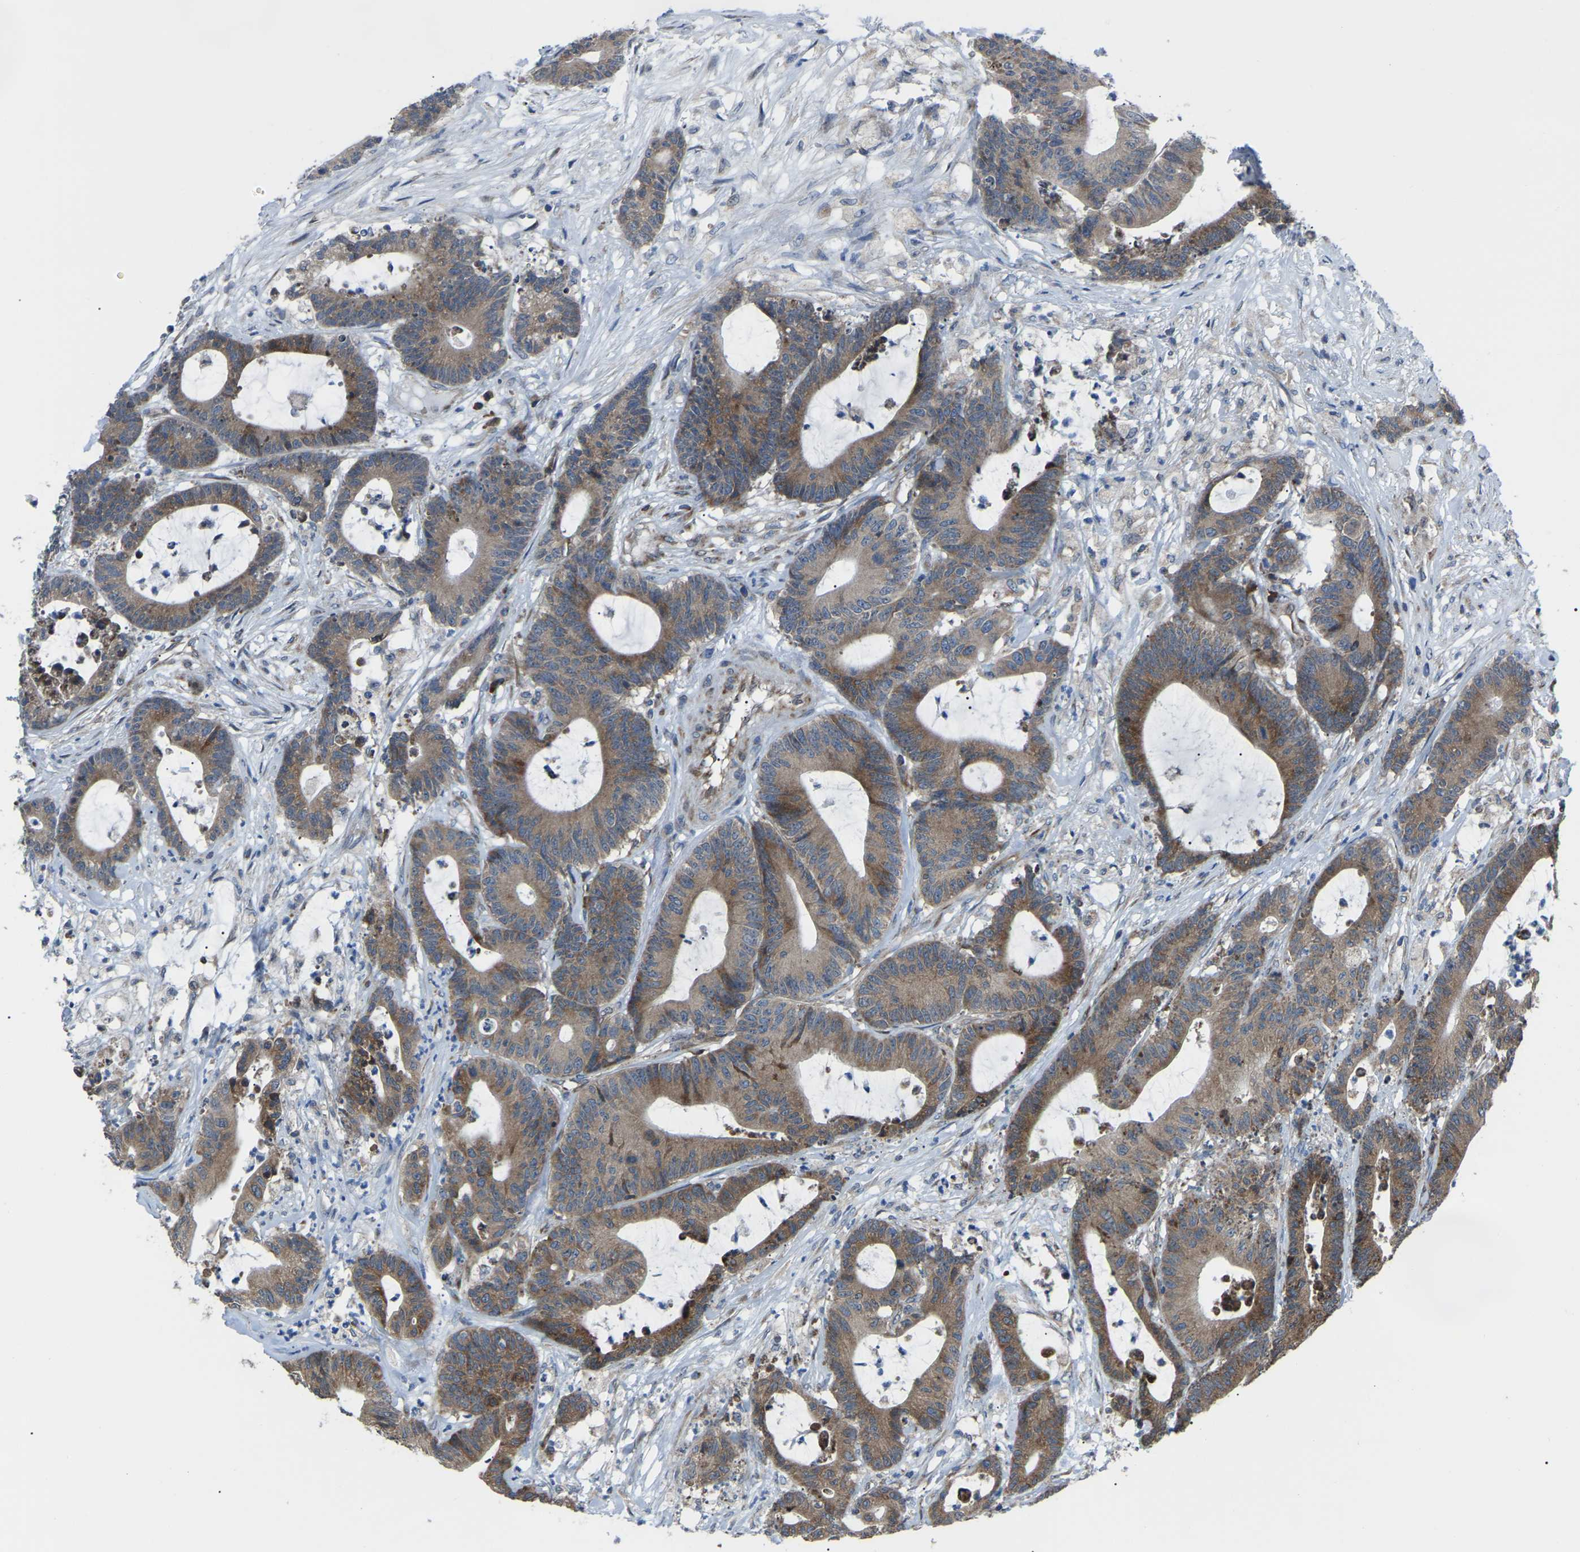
{"staining": {"intensity": "moderate", "quantity": ">75%", "location": "cytoplasmic/membranous"}, "tissue": "colorectal cancer", "cell_type": "Tumor cells", "image_type": "cancer", "snomed": [{"axis": "morphology", "description": "Adenocarcinoma, NOS"}, {"axis": "topography", "description": "Colon"}], "caption": "Immunohistochemistry (IHC) micrograph of neoplastic tissue: colorectal adenocarcinoma stained using immunohistochemistry shows medium levels of moderate protein expression localized specifically in the cytoplasmic/membranous of tumor cells, appearing as a cytoplasmic/membranous brown color.", "gene": "AGO2", "patient": {"sex": "female", "age": 84}}